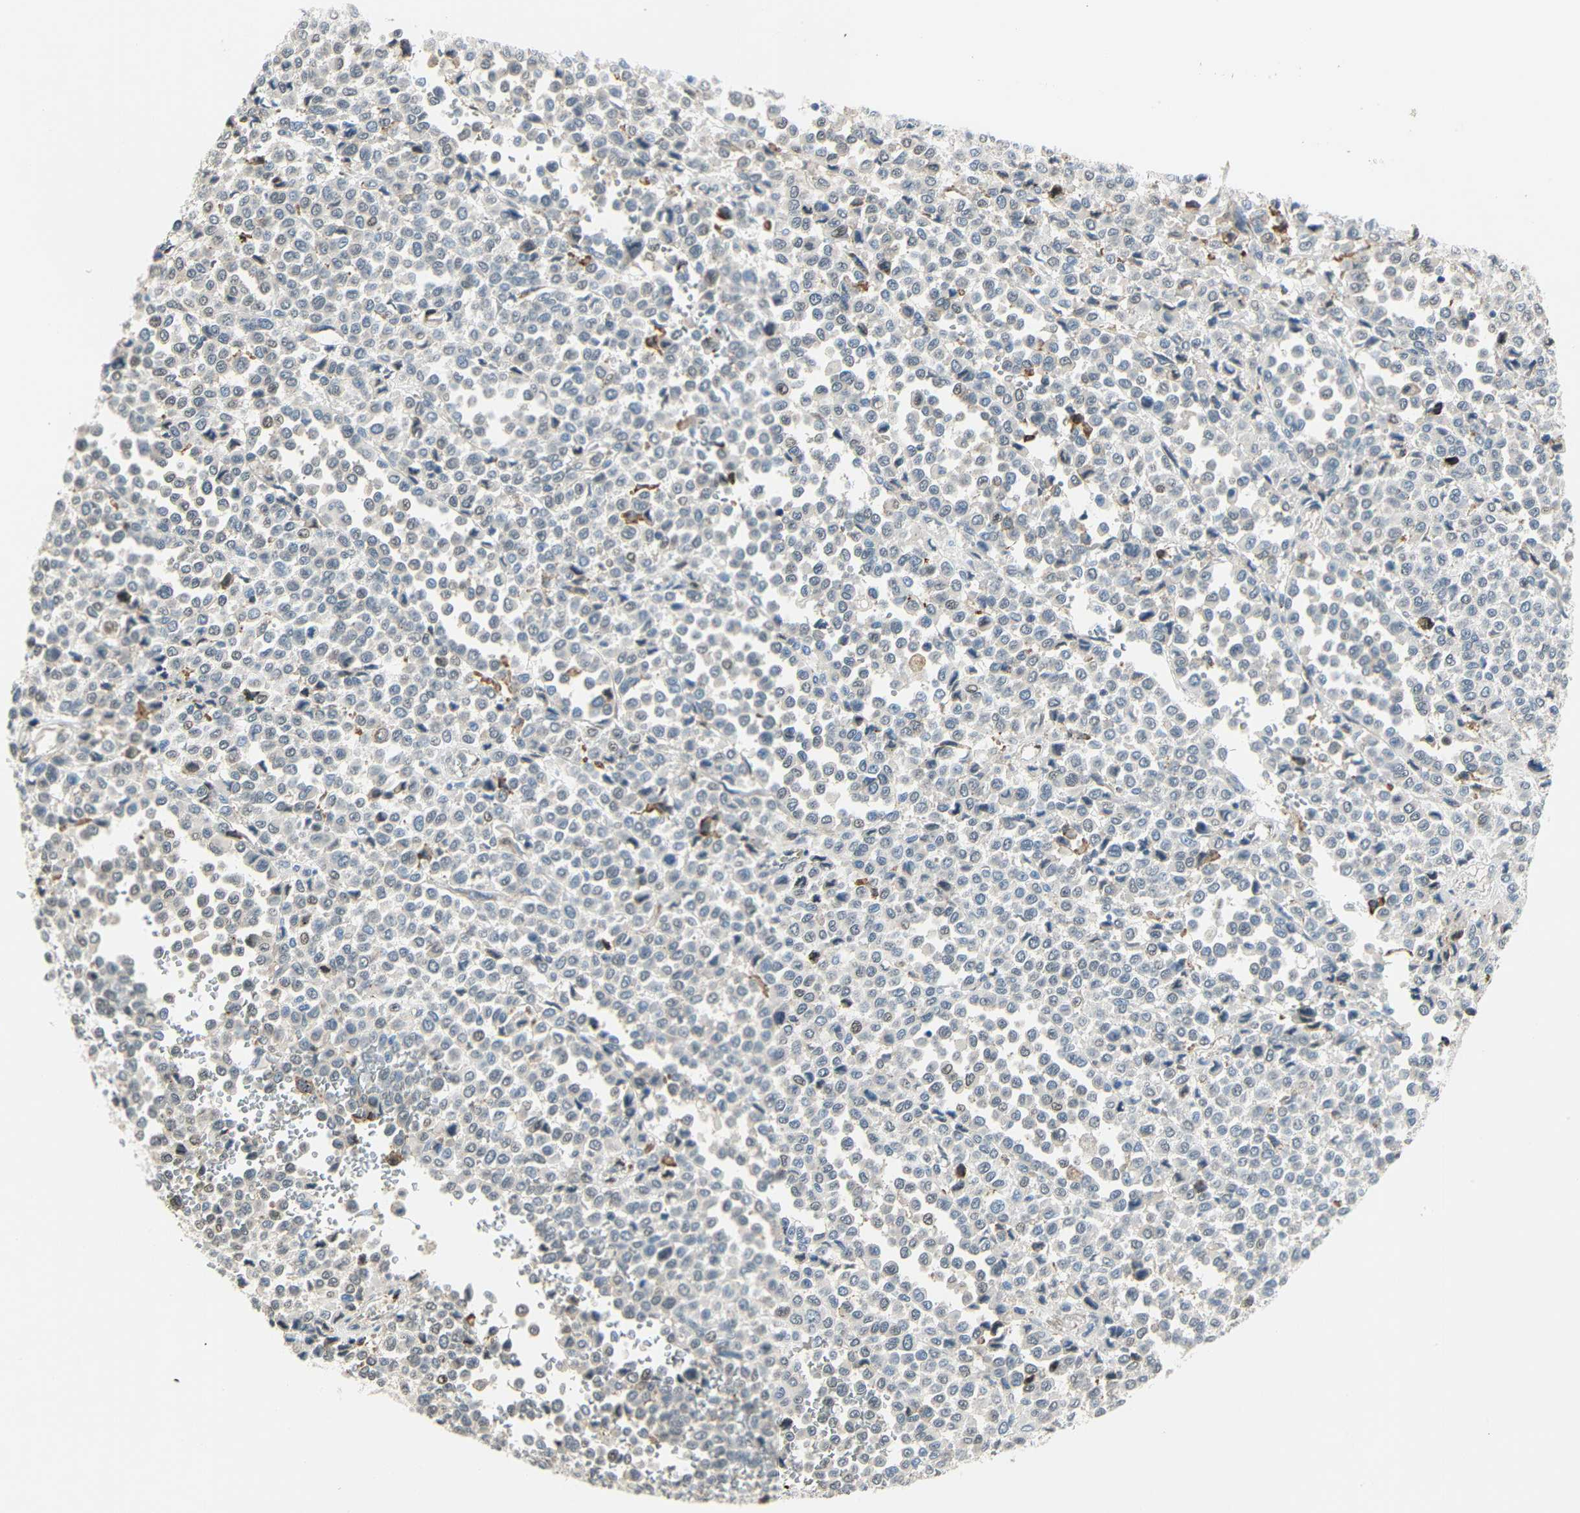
{"staining": {"intensity": "negative", "quantity": "none", "location": "none"}, "tissue": "melanoma", "cell_type": "Tumor cells", "image_type": "cancer", "snomed": [{"axis": "morphology", "description": "Malignant melanoma, Metastatic site"}, {"axis": "topography", "description": "Pancreas"}], "caption": "Human malignant melanoma (metastatic site) stained for a protein using IHC reveals no staining in tumor cells.", "gene": "IMPG2", "patient": {"sex": "female", "age": 30}}